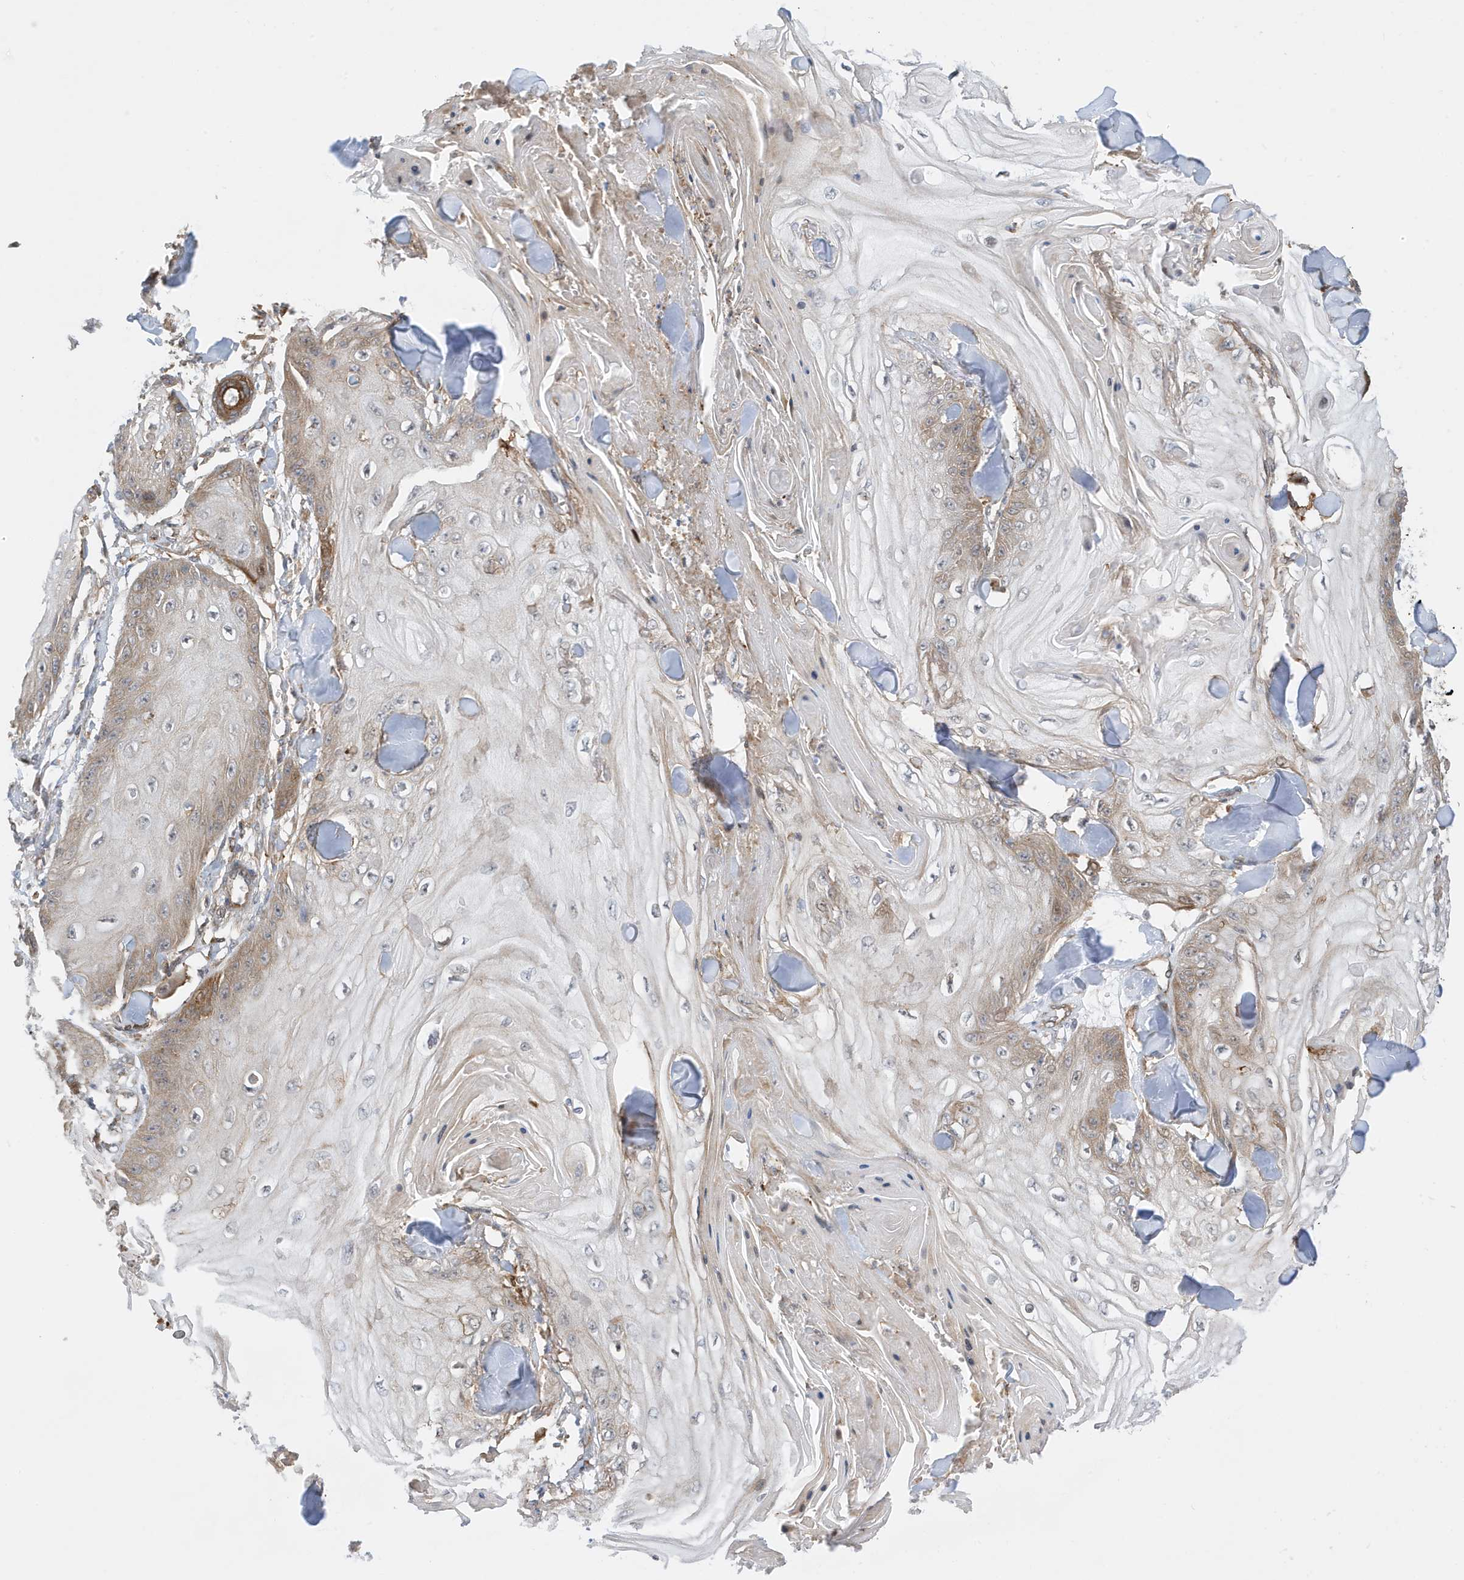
{"staining": {"intensity": "weak", "quantity": "<25%", "location": "cytoplasmic/membranous"}, "tissue": "skin cancer", "cell_type": "Tumor cells", "image_type": "cancer", "snomed": [{"axis": "morphology", "description": "Squamous cell carcinoma, NOS"}, {"axis": "topography", "description": "Skin"}], "caption": "The image shows no significant positivity in tumor cells of skin cancer.", "gene": "TATDN3", "patient": {"sex": "male", "age": 74}}